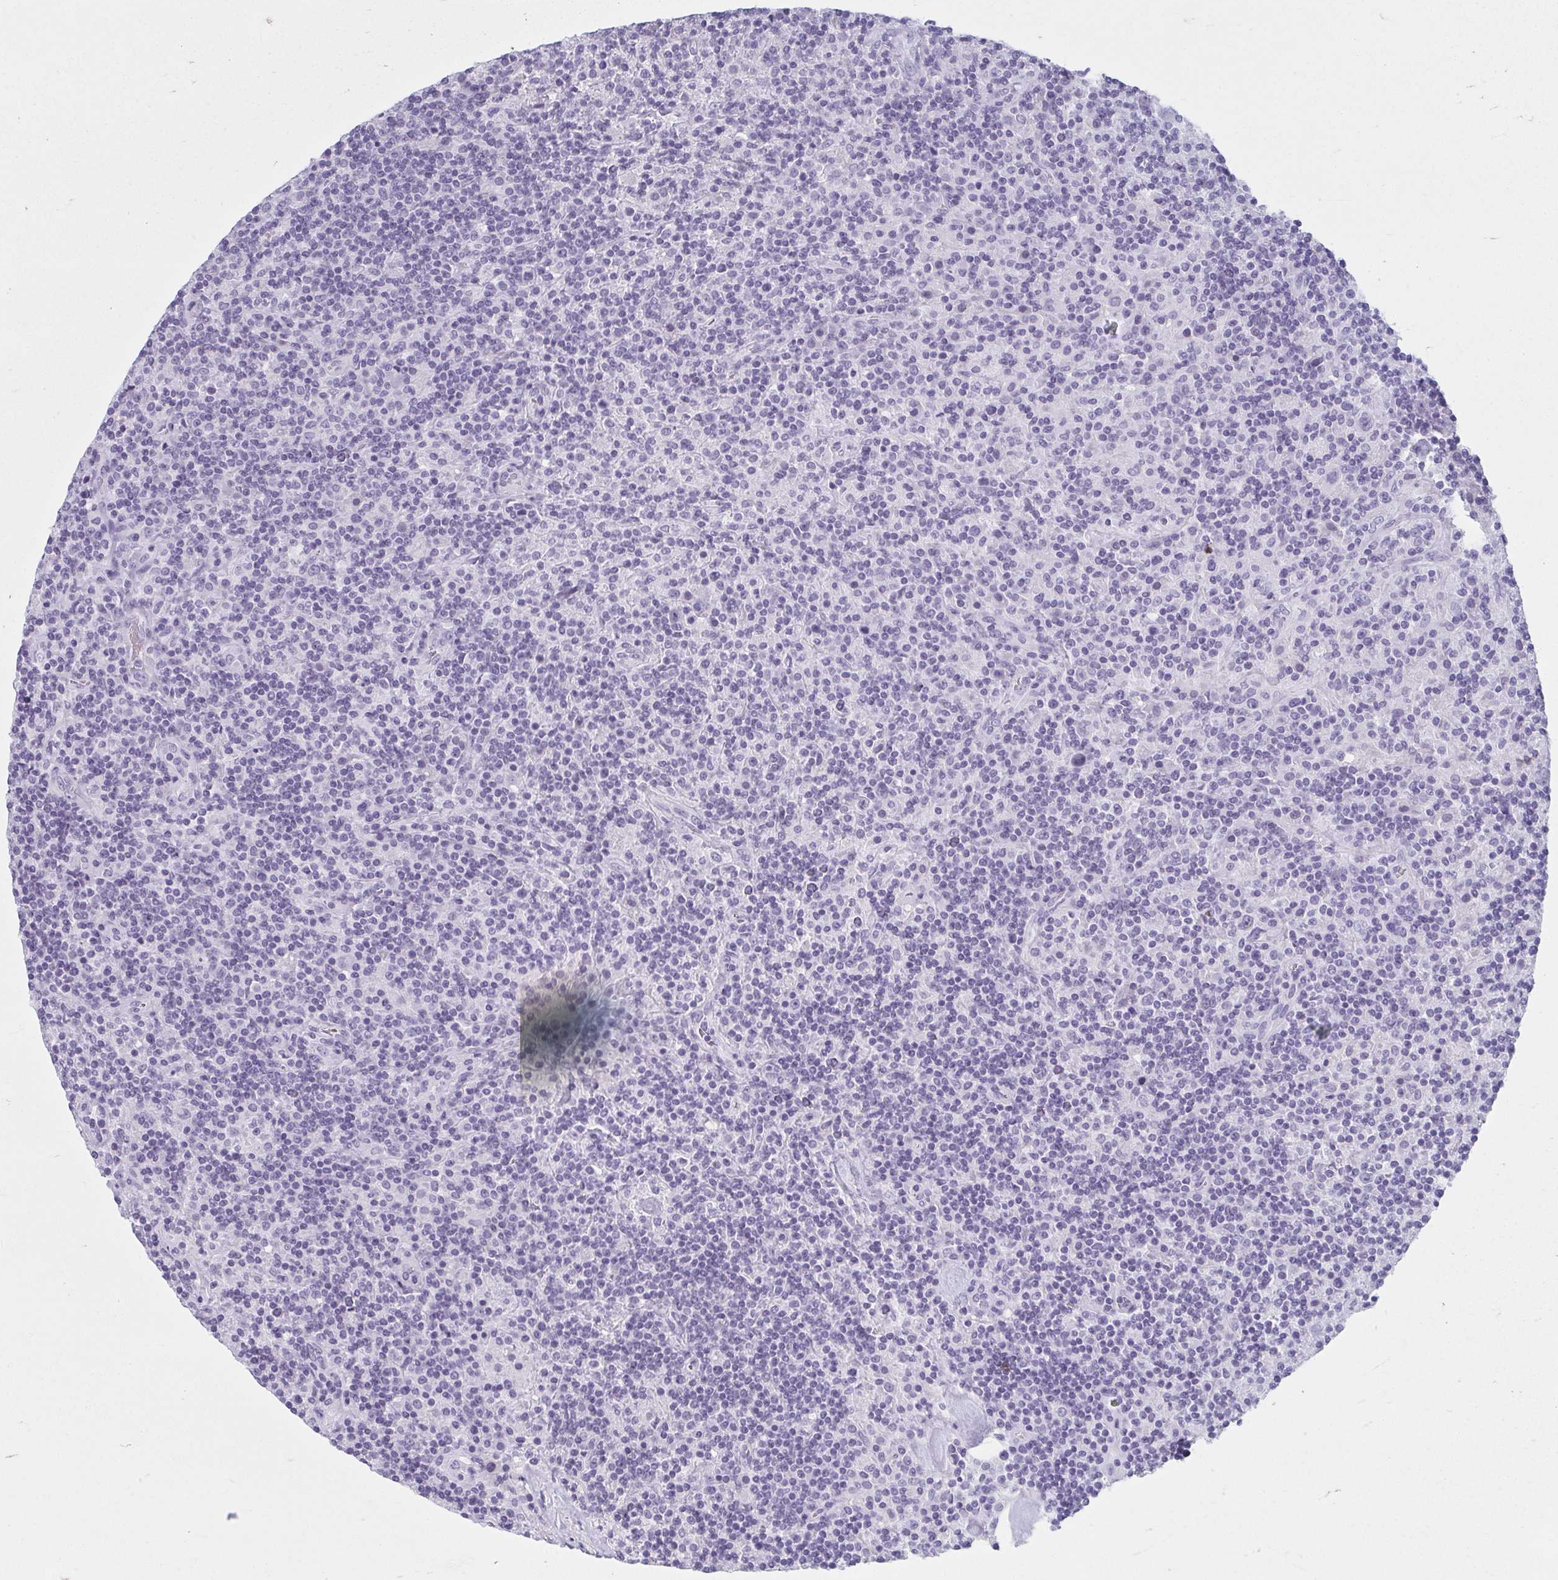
{"staining": {"intensity": "negative", "quantity": "none", "location": "none"}, "tissue": "lymphoma", "cell_type": "Tumor cells", "image_type": "cancer", "snomed": [{"axis": "morphology", "description": "Hodgkin's disease, NOS"}, {"axis": "topography", "description": "Lymph node"}], "caption": "Lymphoma stained for a protein using immunohistochemistry demonstrates no staining tumor cells.", "gene": "MOBP", "patient": {"sex": "male", "age": 70}}